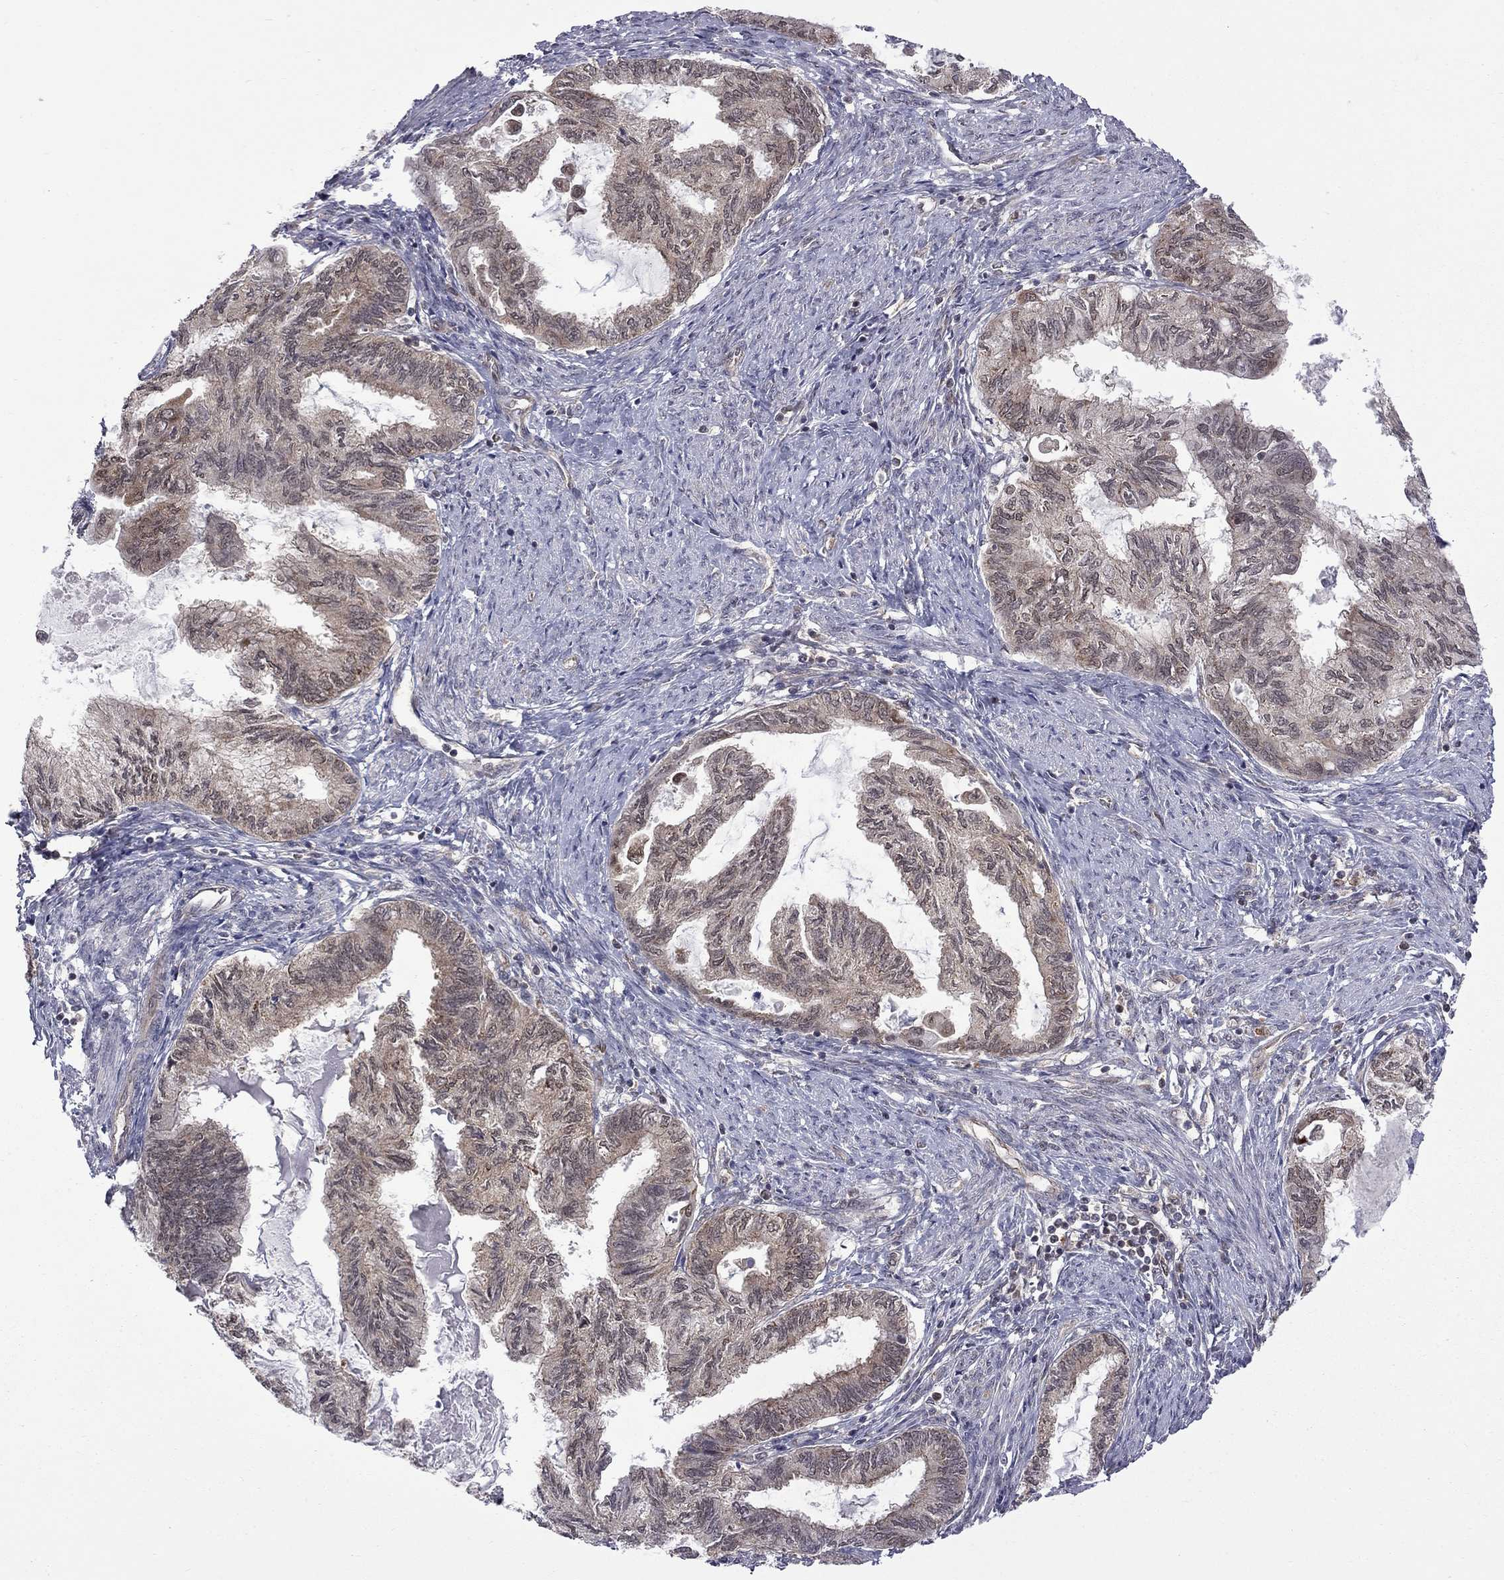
{"staining": {"intensity": "weak", "quantity": "25%-75%", "location": "cytoplasmic/membranous"}, "tissue": "endometrial cancer", "cell_type": "Tumor cells", "image_type": "cancer", "snomed": [{"axis": "morphology", "description": "Adenocarcinoma, NOS"}, {"axis": "topography", "description": "Endometrium"}], "caption": "Weak cytoplasmic/membranous protein staining is seen in approximately 25%-75% of tumor cells in endometrial cancer (adenocarcinoma).", "gene": "NAA50", "patient": {"sex": "female", "age": 86}}